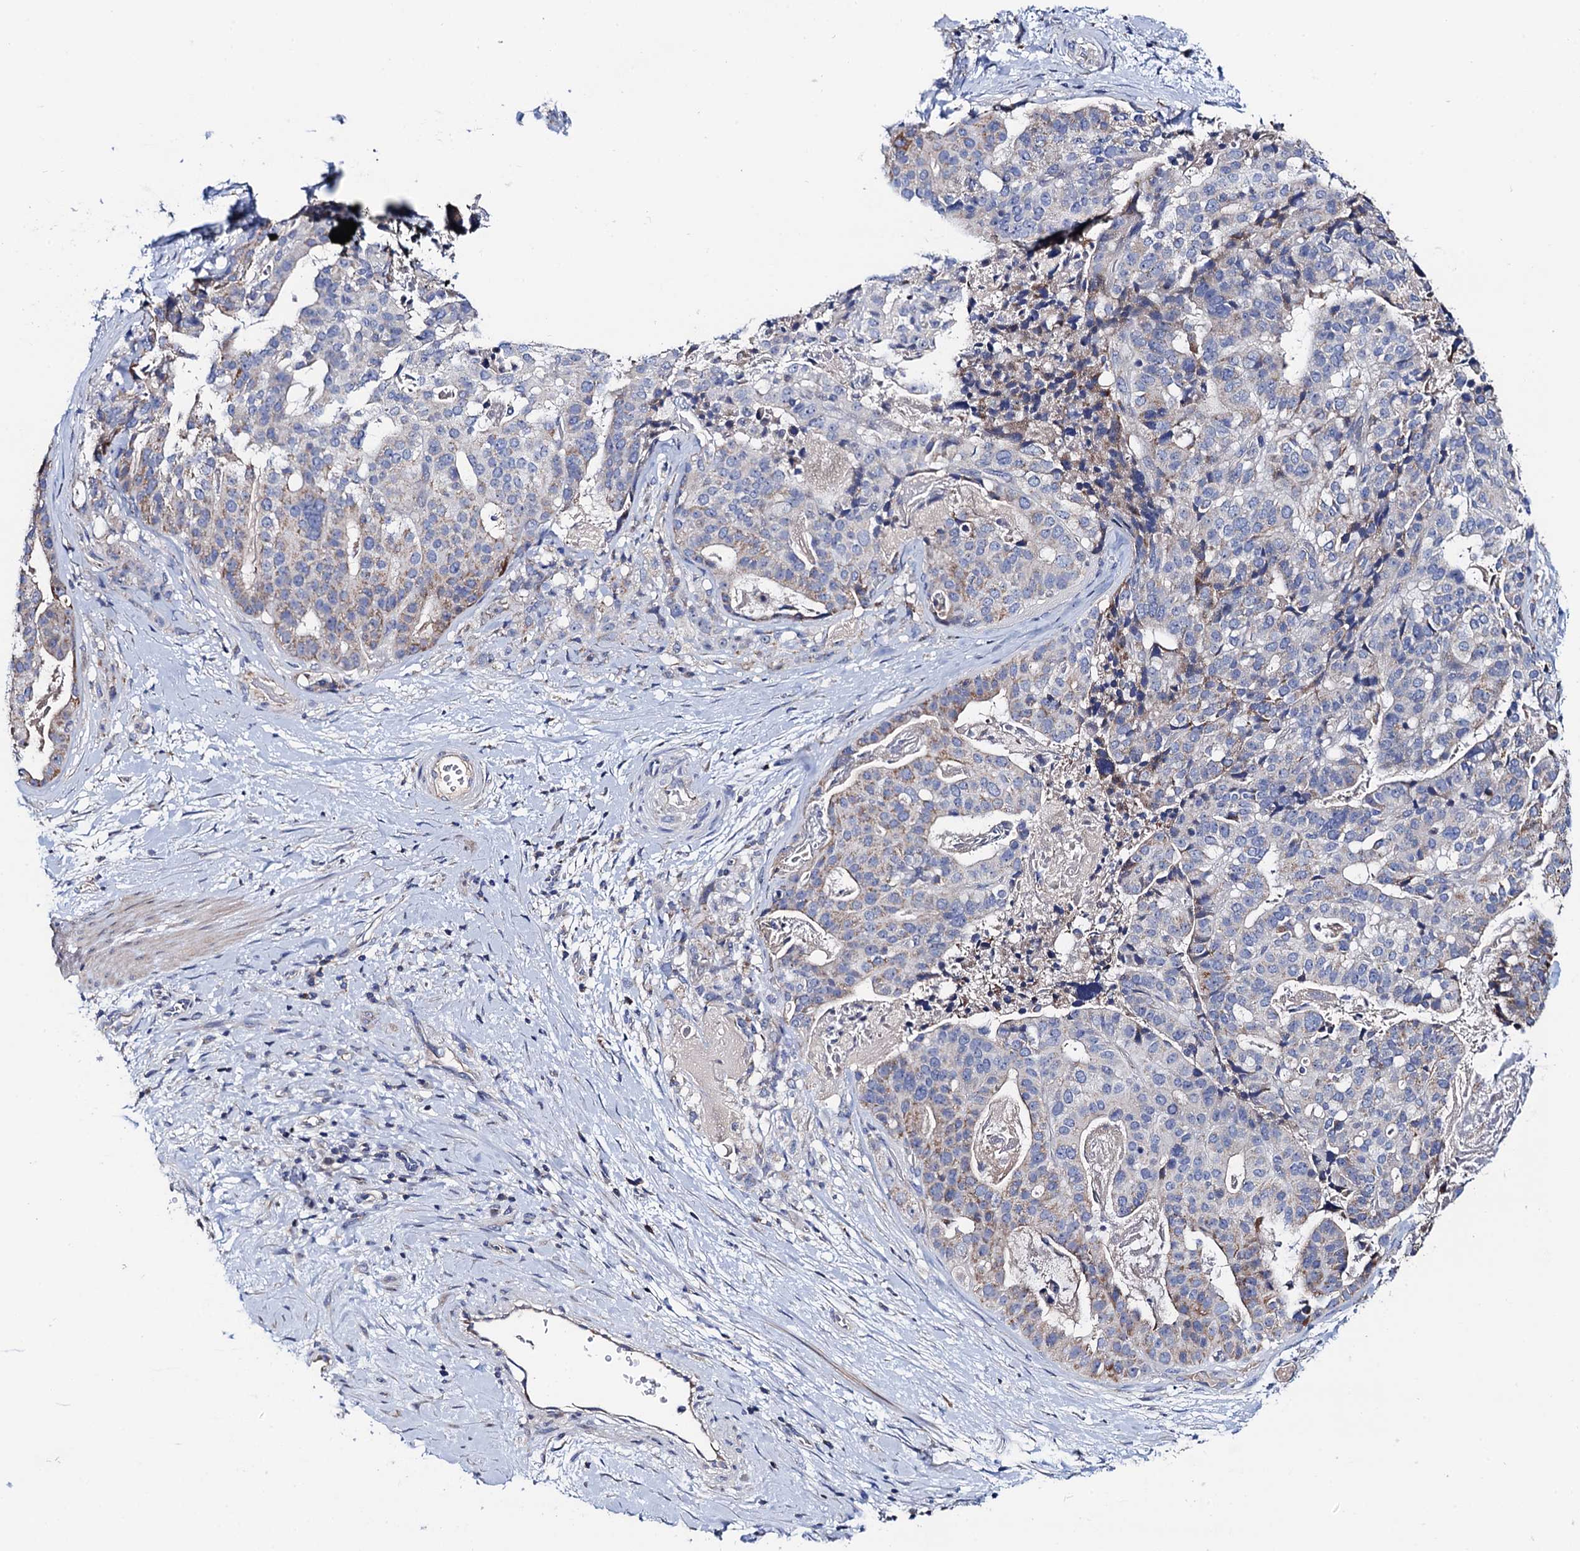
{"staining": {"intensity": "moderate", "quantity": "<25%", "location": "cytoplasmic/membranous"}, "tissue": "stomach cancer", "cell_type": "Tumor cells", "image_type": "cancer", "snomed": [{"axis": "morphology", "description": "Adenocarcinoma, NOS"}, {"axis": "topography", "description": "Stomach"}], "caption": "Brown immunohistochemical staining in human stomach cancer (adenocarcinoma) reveals moderate cytoplasmic/membranous positivity in approximately <25% of tumor cells.", "gene": "MRPL48", "patient": {"sex": "male", "age": 48}}